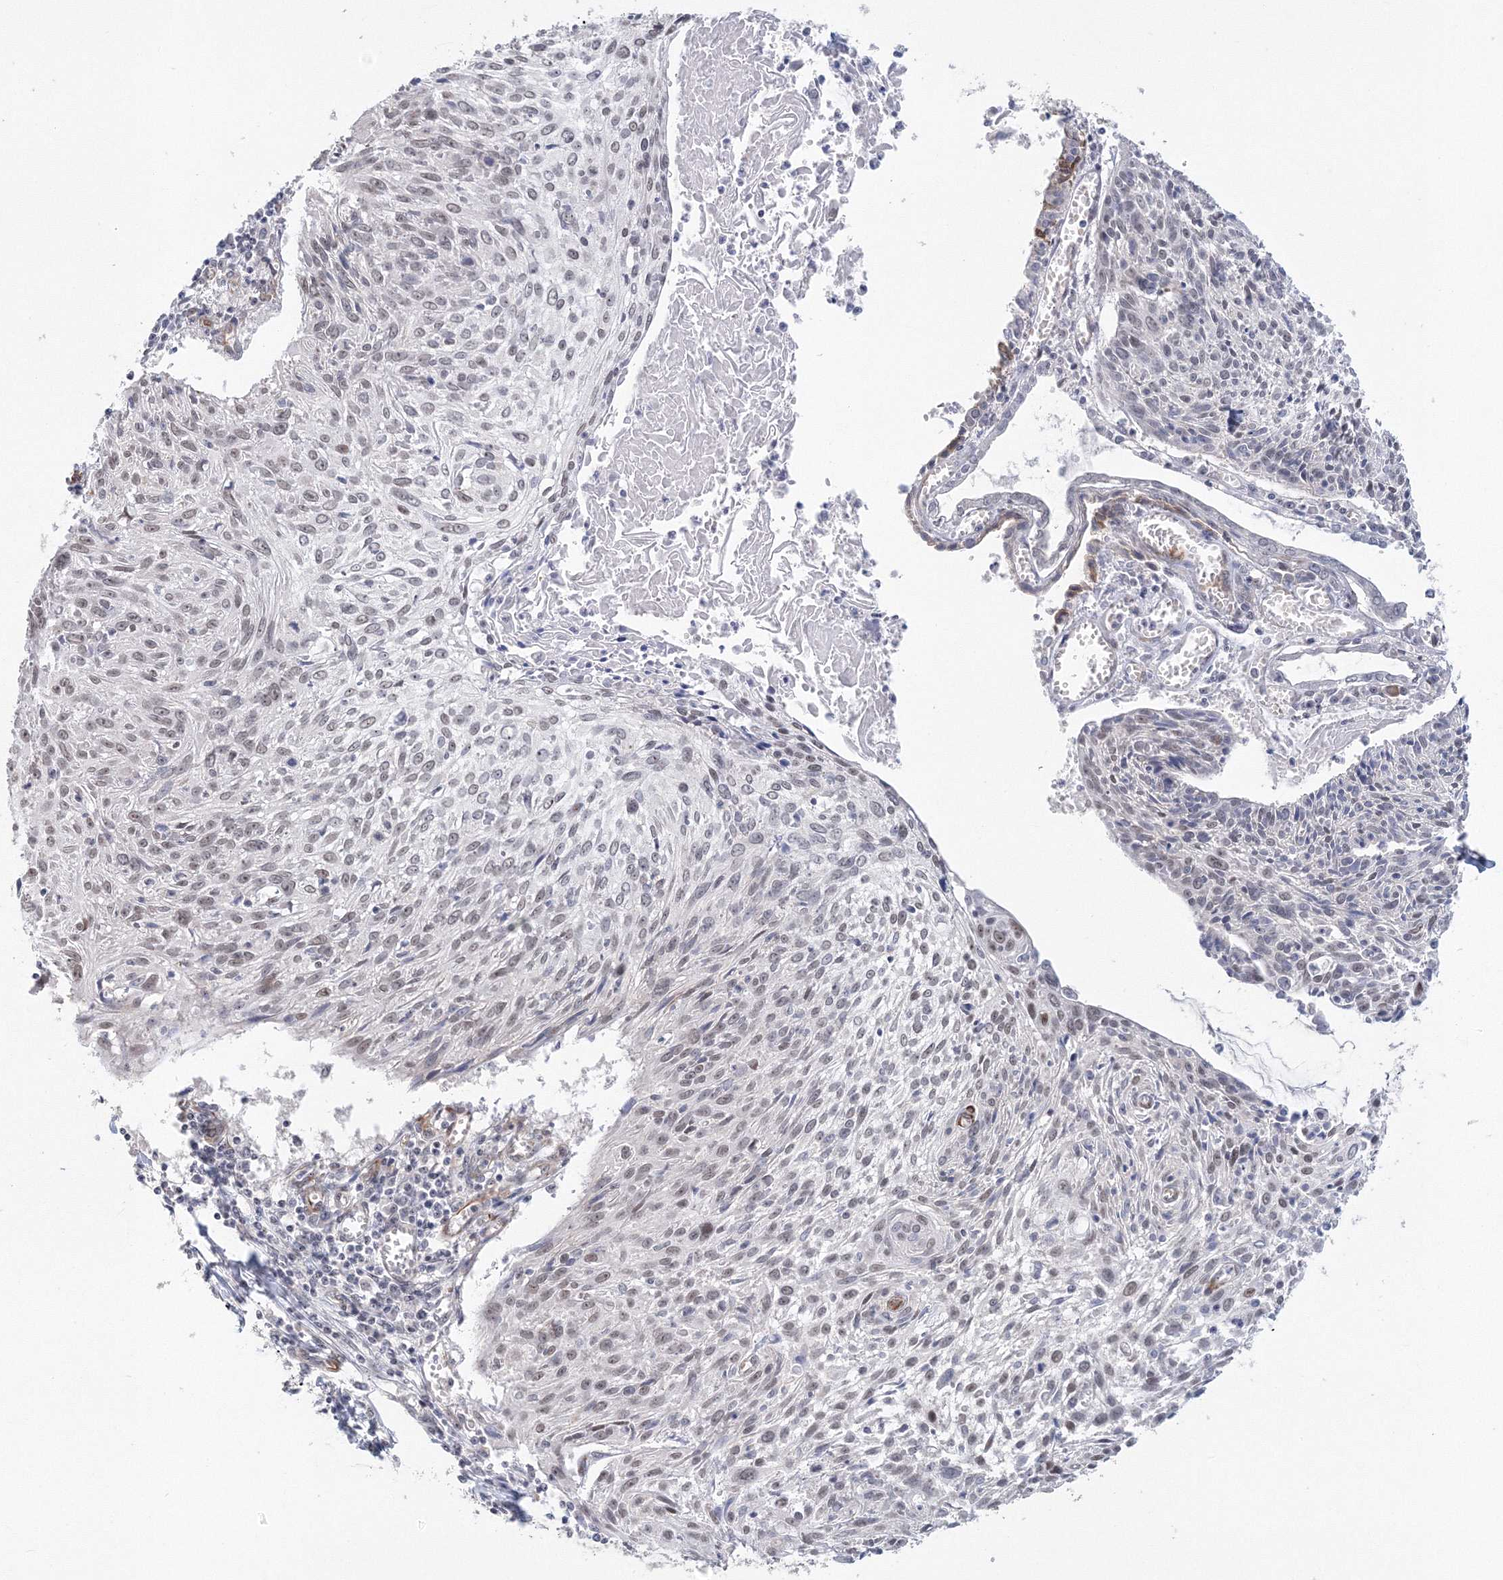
{"staining": {"intensity": "weak", "quantity": "25%-75%", "location": "nuclear"}, "tissue": "cervical cancer", "cell_type": "Tumor cells", "image_type": "cancer", "snomed": [{"axis": "morphology", "description": "Squamous cell carcinoma, NOS"}, {"axis": "topography", "description": "Cervix"}], "caption": "Cervical cancer (squamous cell carcinoma) tissue exhibits weak nuclear expression in approximately 25%-75% of tumor cells (IHC, brightfield microscopy, high magnification).", "gene": "SIRT7", "patient": {"sex": "female", "age": 51}}